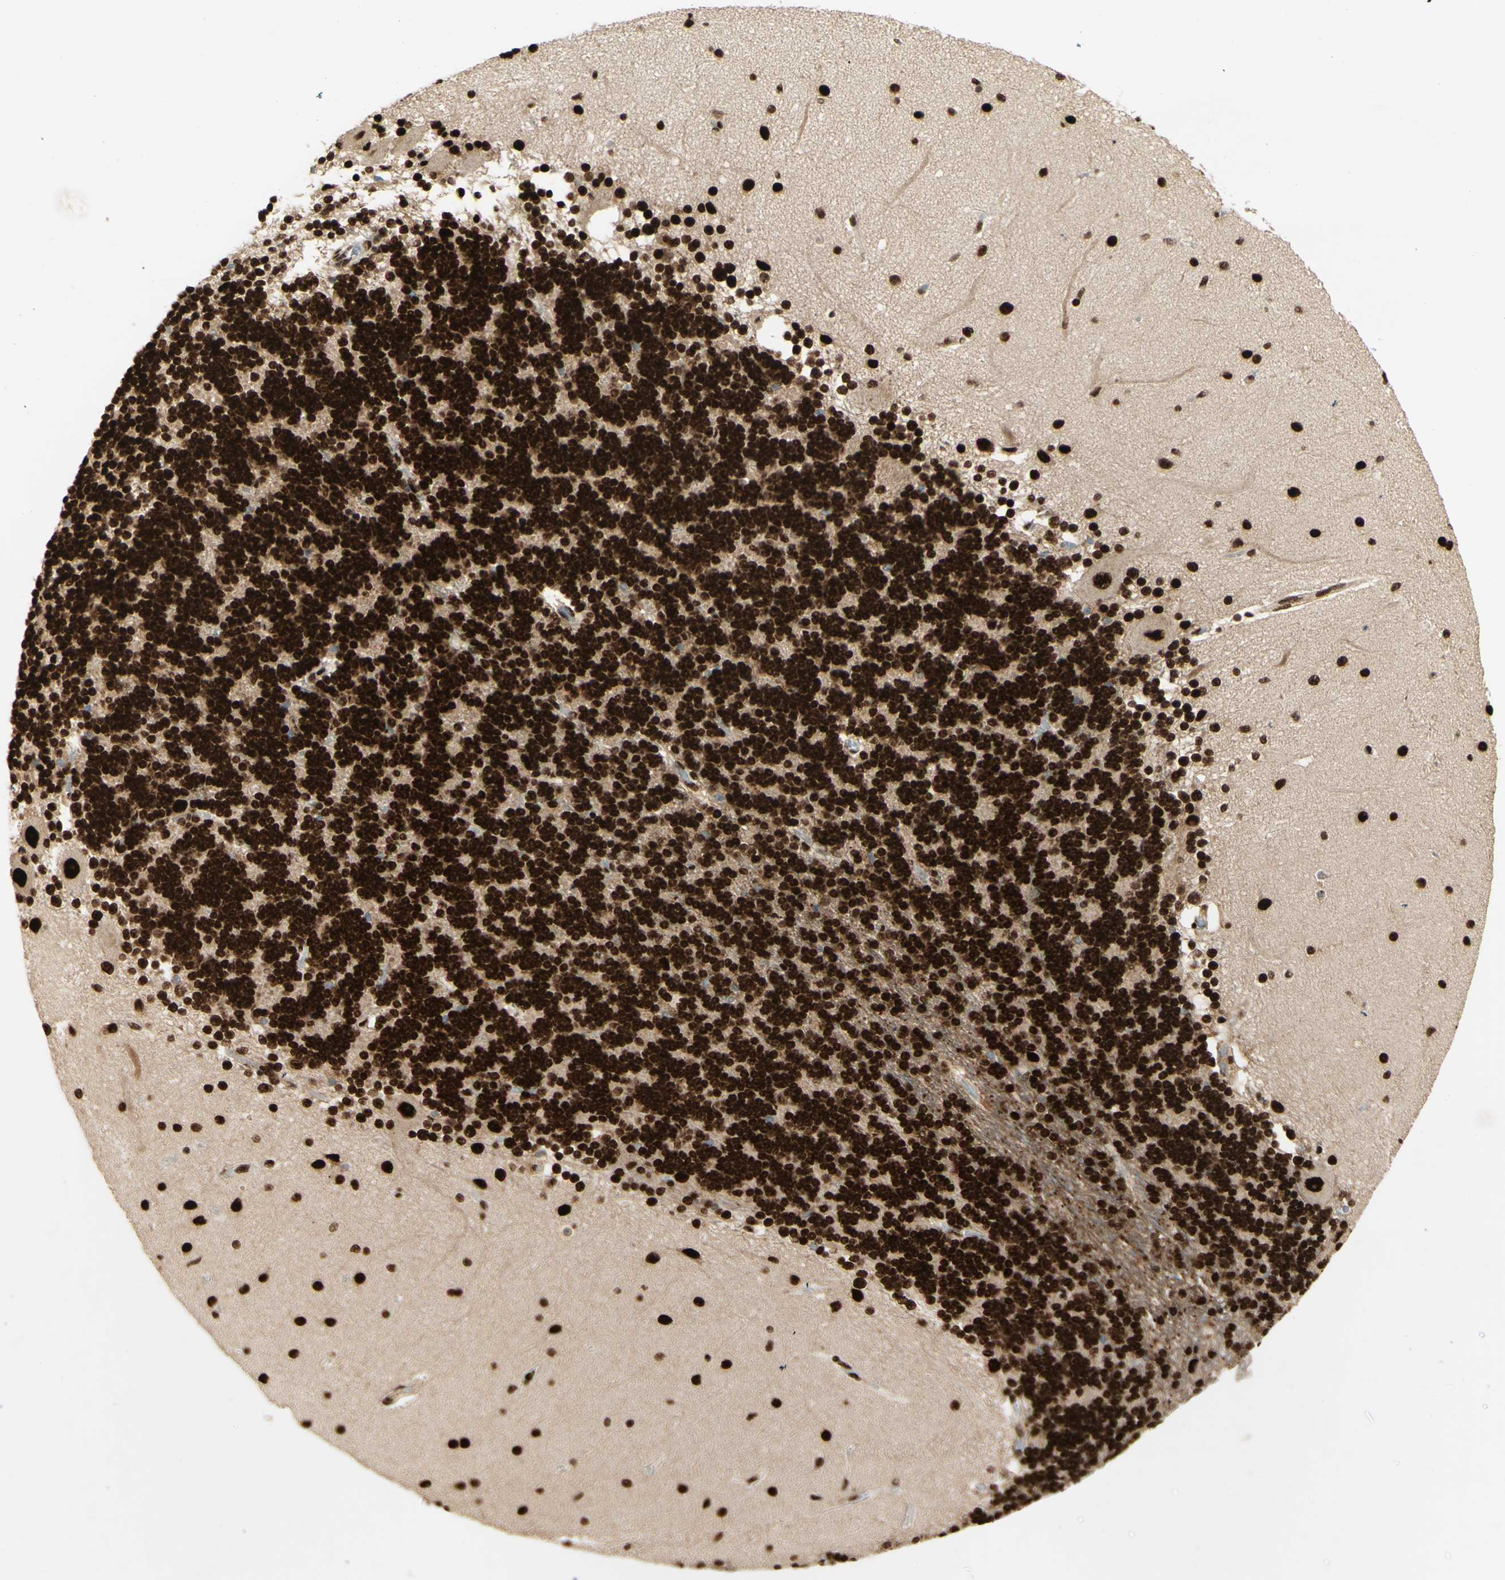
{"staining": {"intensity": "strong", "quantity": ">75%", "location": "nuclear"}, "tissue": "cerebellum", "cell_type": "Cells in granular layer", "image_type": "normal", "snomed": [{"axis": "morphology", "description": "Normal tissue, NOS"}, {"axis": "topography", "description": "Cerebellum"}], "caption": "Immunohistochemistry (IHC) staining of unremarkable cerebellum, which demonstrates high levels of strong nuclear positivity in approximately >75% of cells in granular layer indicating strong nuclear protein expression. The staining was performed using DAB (3,3'-diaminobenzidine) (brown) for protein detection and nuclei were counterstained in hematoxylin (blue).", "gene": "DHX9", "patient": {"sex": "female", "age": 54}}